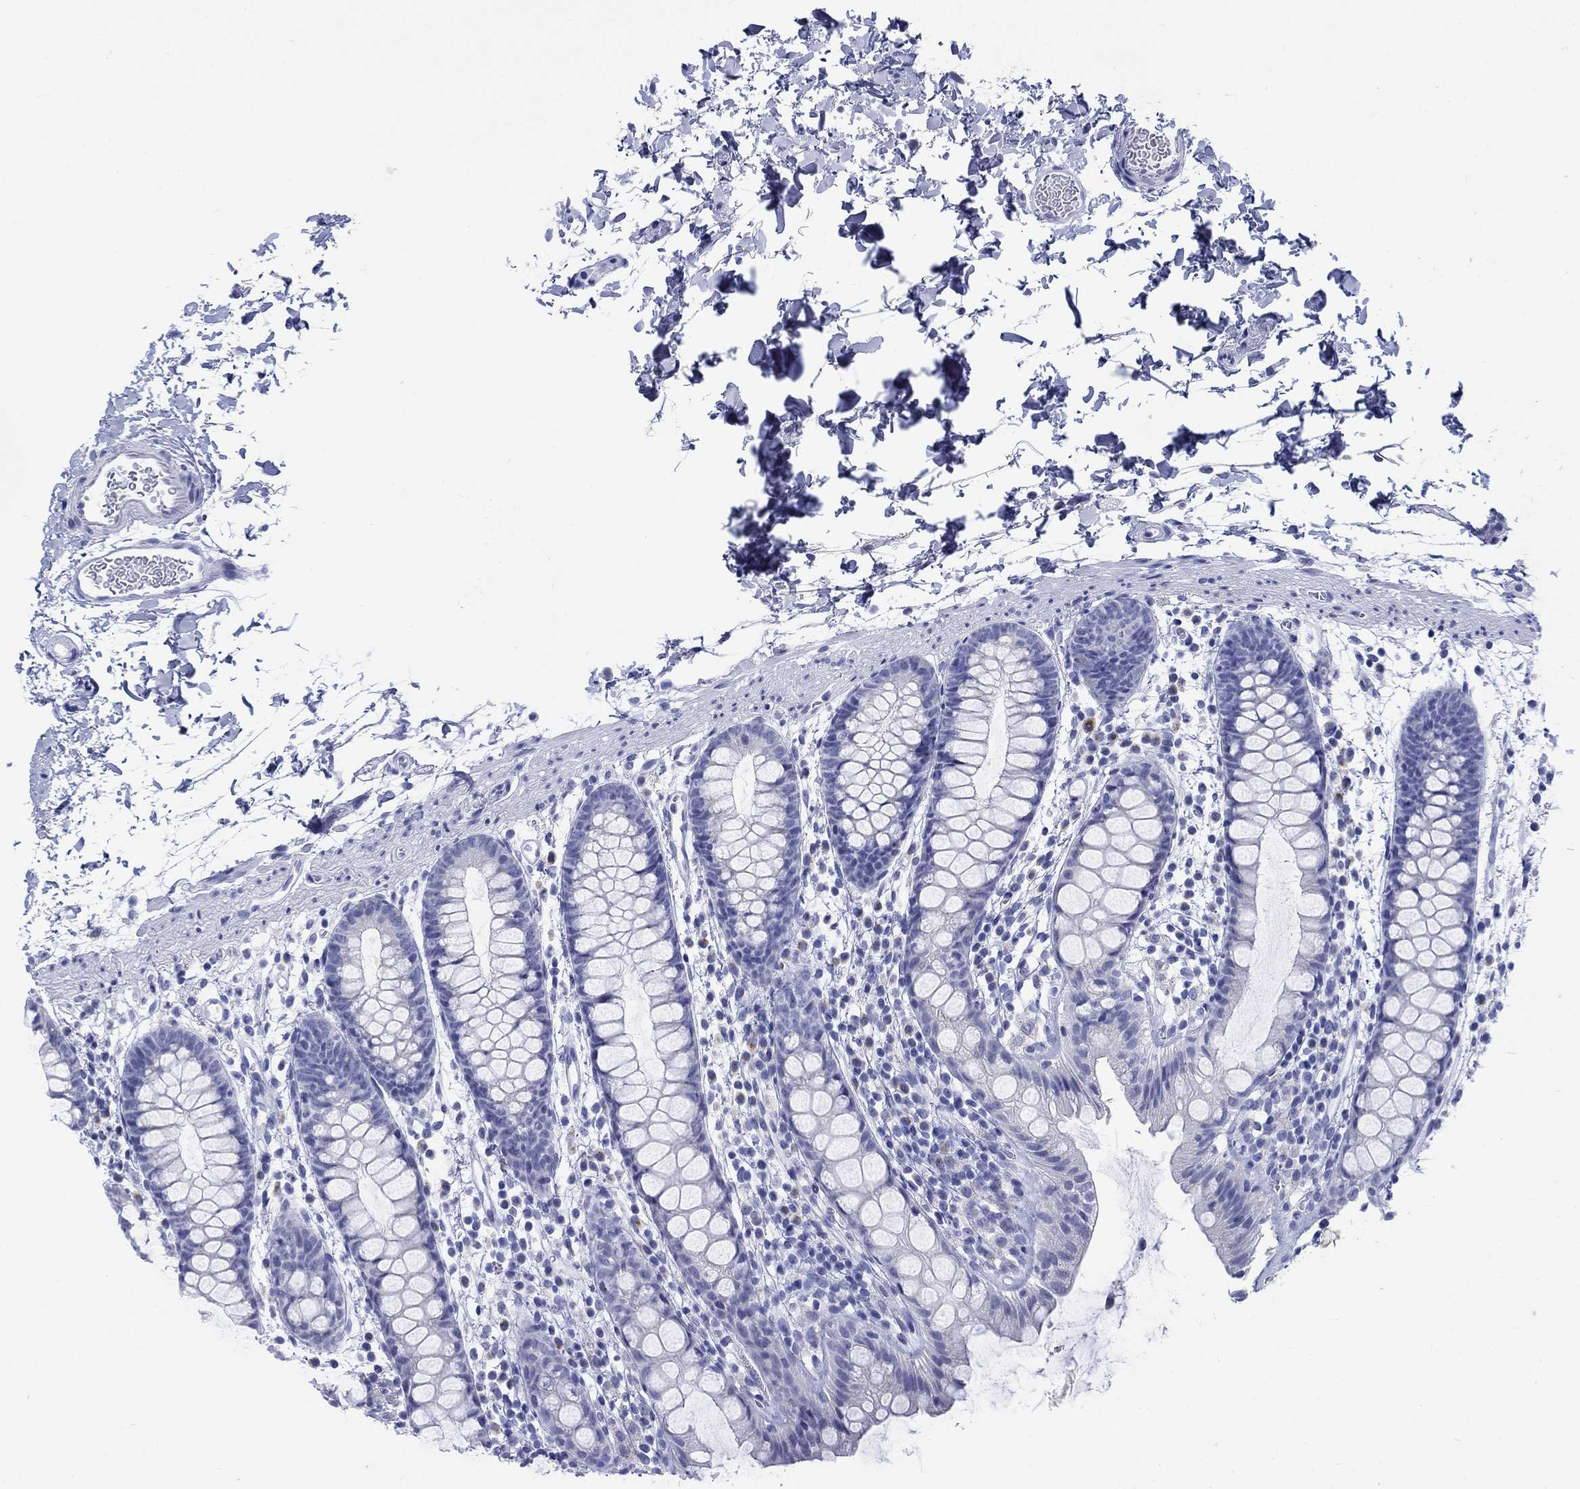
{"staining": {"intensity": "negative", "quantity": "none", "location": "none"}, "tissue": "rectum", "cell_type": "Glandular cells", "image_type": "normal", "snomed": [{"axis": "morphology", "description": "Normal tissue, NOS"}, {"axis": "topography", "description": "Rectum"}], "caption": "High power microscopy histopathology image of an immunohistochemistry (IHC) micrograph of unremarkable rectum, revealing no significant positivity in glandular cells.", "gene": "KRT76", "patient": {"sex": "male", "age": 57}}